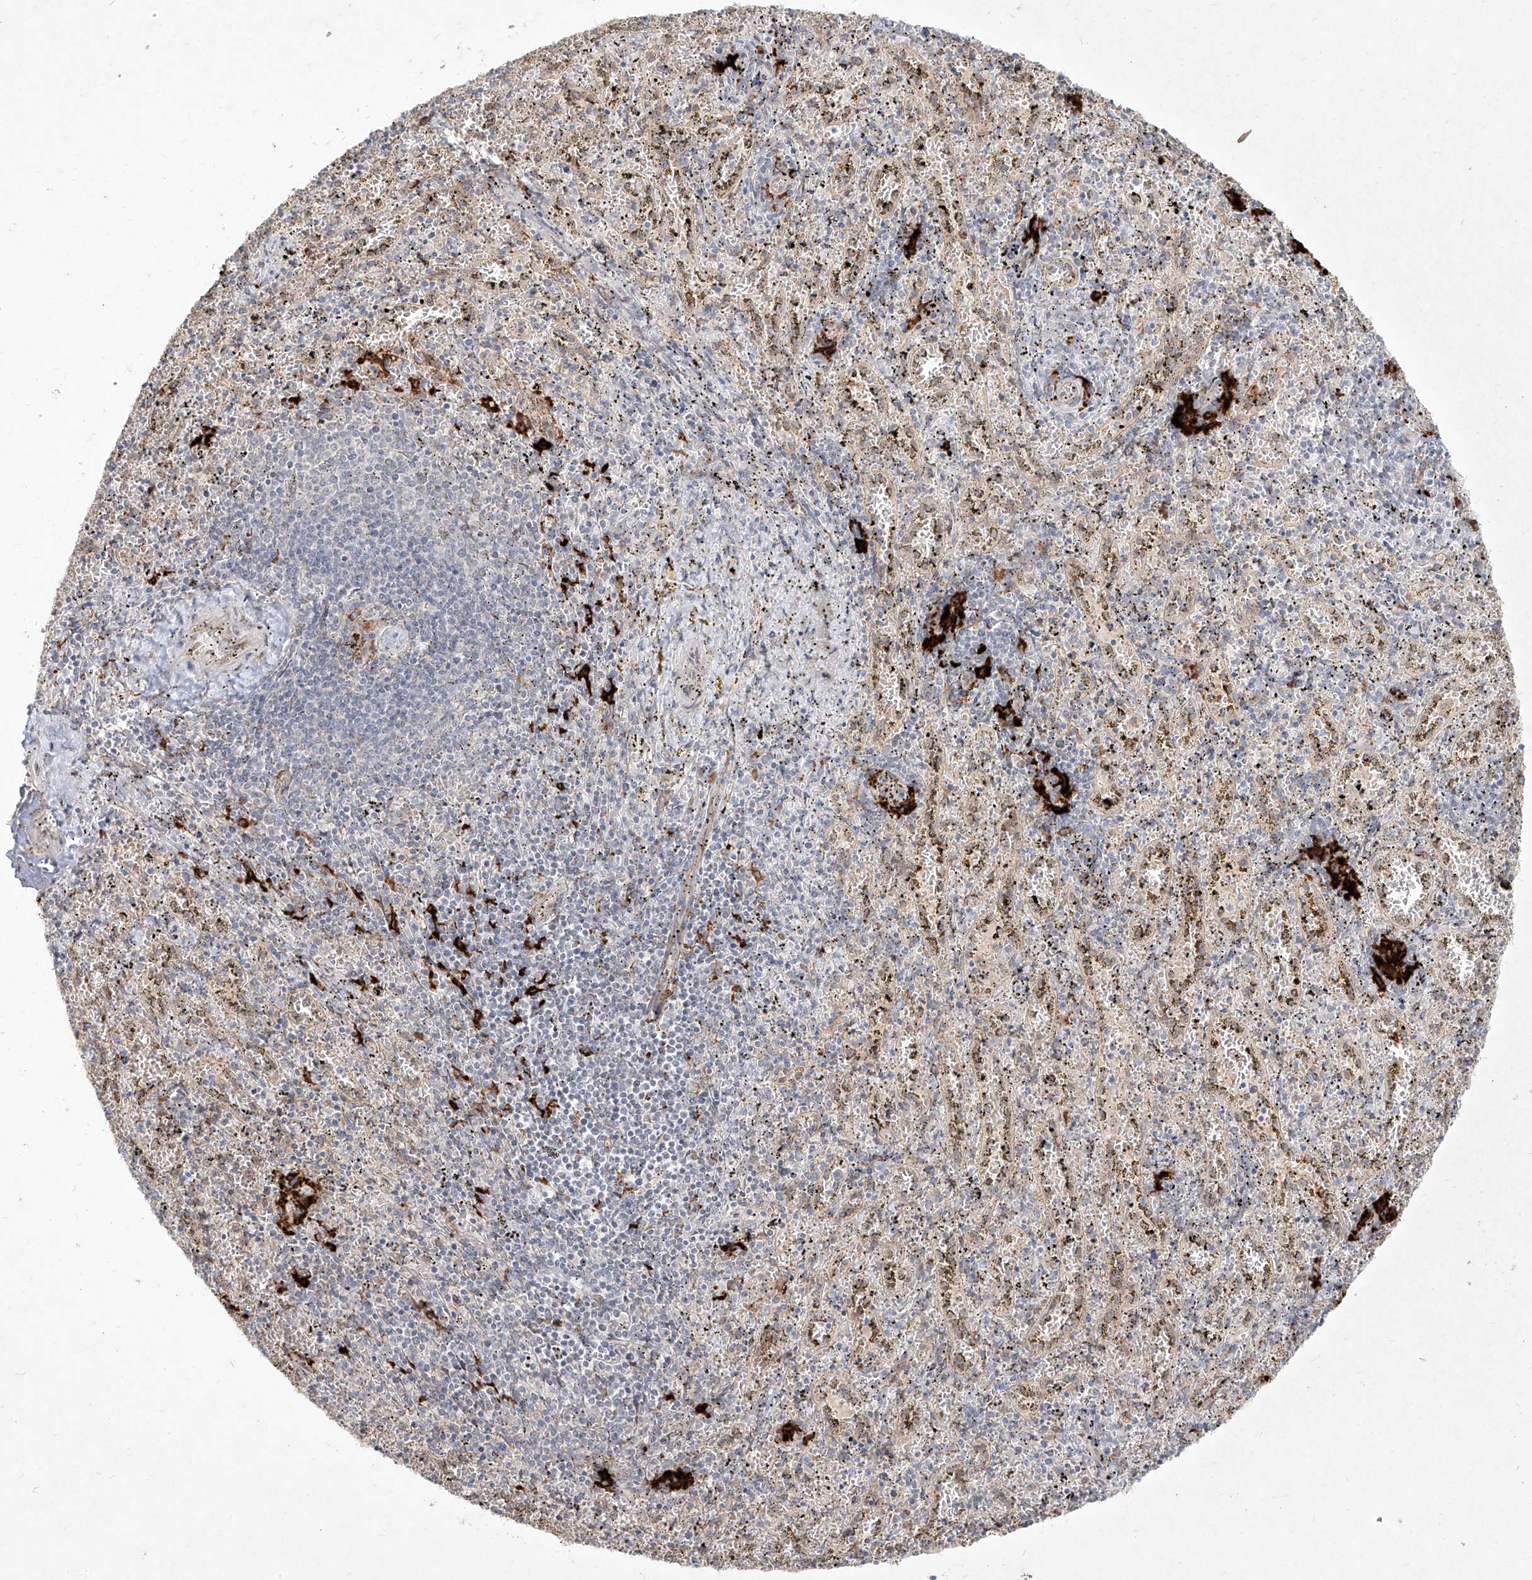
{"staining": {"intensity": "moderate", "quantity": "<25%", "location": "cytoplasmic/membranous"}, "tissue": "spleen", "cell_type": "Cells in red pulp", "image_type": "normal", "snomed": [{"axis": "morphology", "description": "Normal tissue, NOS"}, {"axis": "topography", "description": "Spleen"}], "caption": "A micrograph of human spleen stained for a protein exhibits moderate cytoplasmic/membranous brown staining in cells in red pulp. (Stains: DAB in brown, nuclei in blue, Microscopy: brightfield microscopy at high magnification).", "gene": "CD209", "patient": {"sex": "male", "age": 11}}